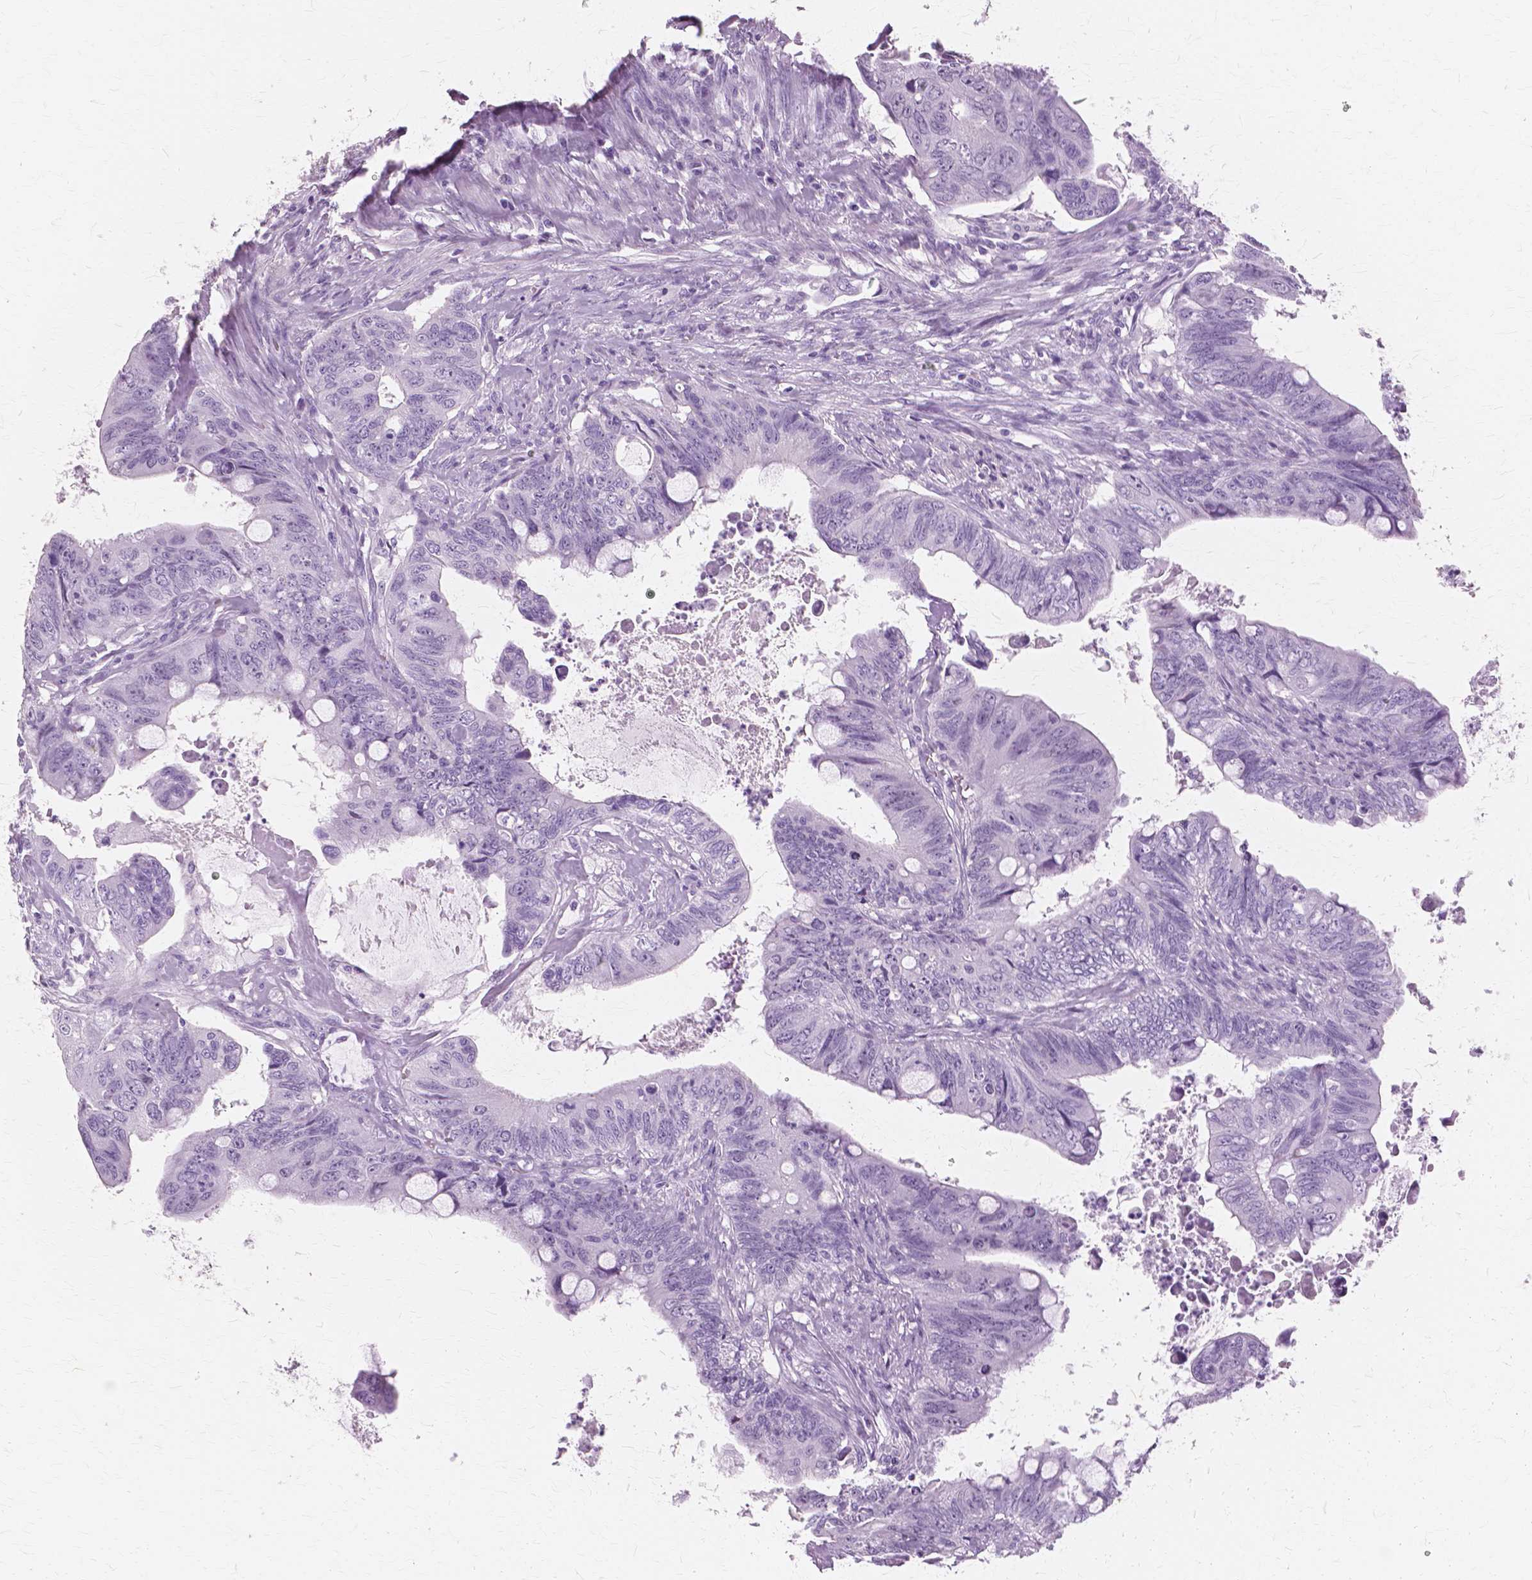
{"staining": {"intensity": "negative", "quantity": "none", "location": "none"}, "tissue": "colorectal cancer", "cell_type": "Tumor cells", "image_type": "cancer", "snomed": [{"axis": "morphology", "description": "Adenocarcinoma, NOS"}, {"axis": "topography", "description": "Colon"}], "caption": "IHC photomicrograph of colorectal cancer (adenocarcinoma) stained for a protein (brown), which exhibits no positivity in tumor cells.", "gene": "SFTPD", "patient": {"sex": "male", "age": 57}}